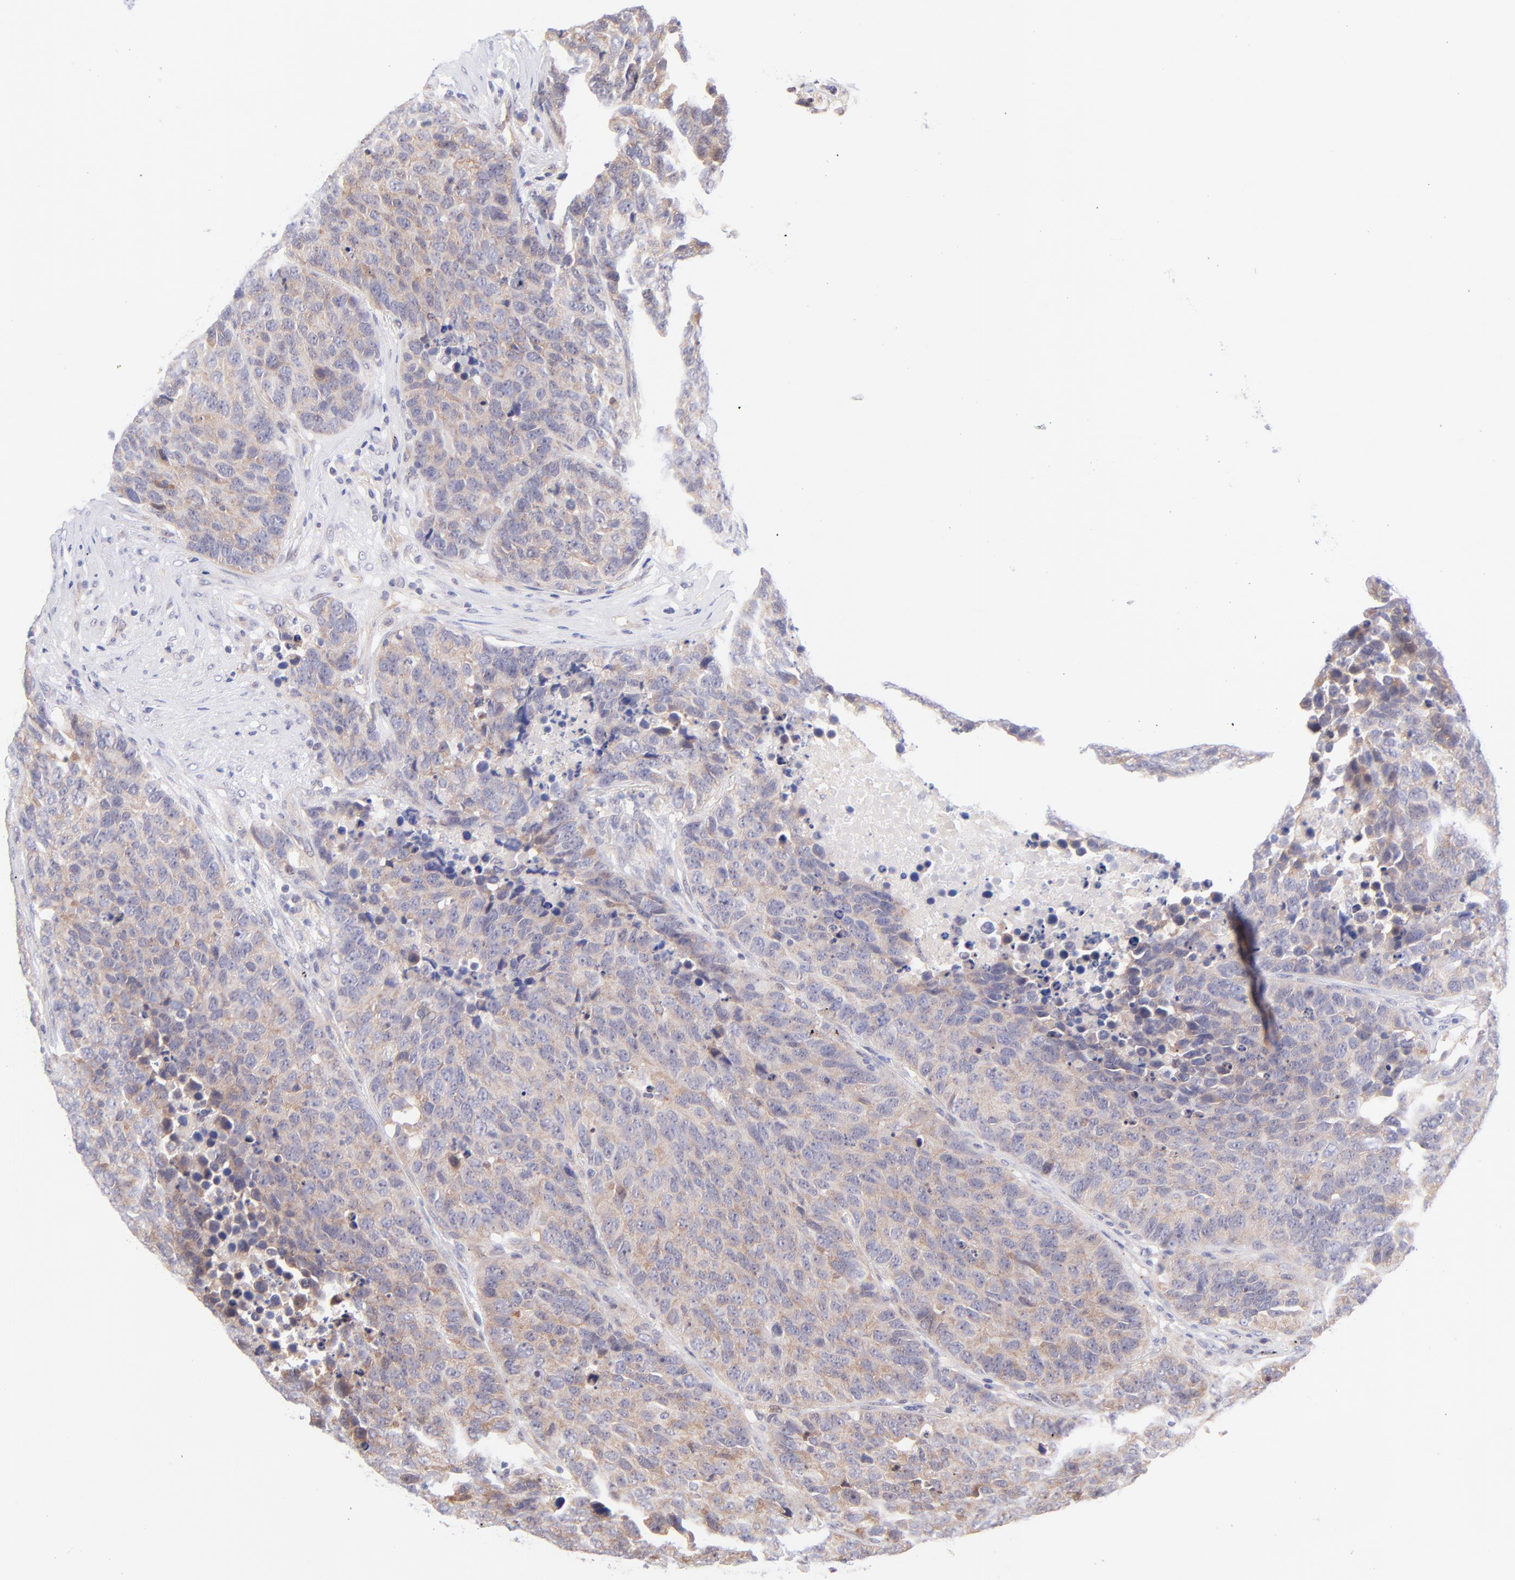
{"staining": {"intensity": "weak", "quantity": ">75%", "location": "cytoplasmic/membranous"}, "tissue": "carcinoid", "cell_type": "Tumor cells", "image_type": "cancer", "snomed": [{"axis": "morphology", "description": "Carcinoid, malignant, NOS"}, {"axis": "topography", "description": "Lung"}], "caption": "Protein expression analysis of carcinoid shows weak cytoplasmic/membranous staining in approximately >75% of tumor cells.", "gene": "PBDC1", "patient": {"sex": "male", "age": 60}}